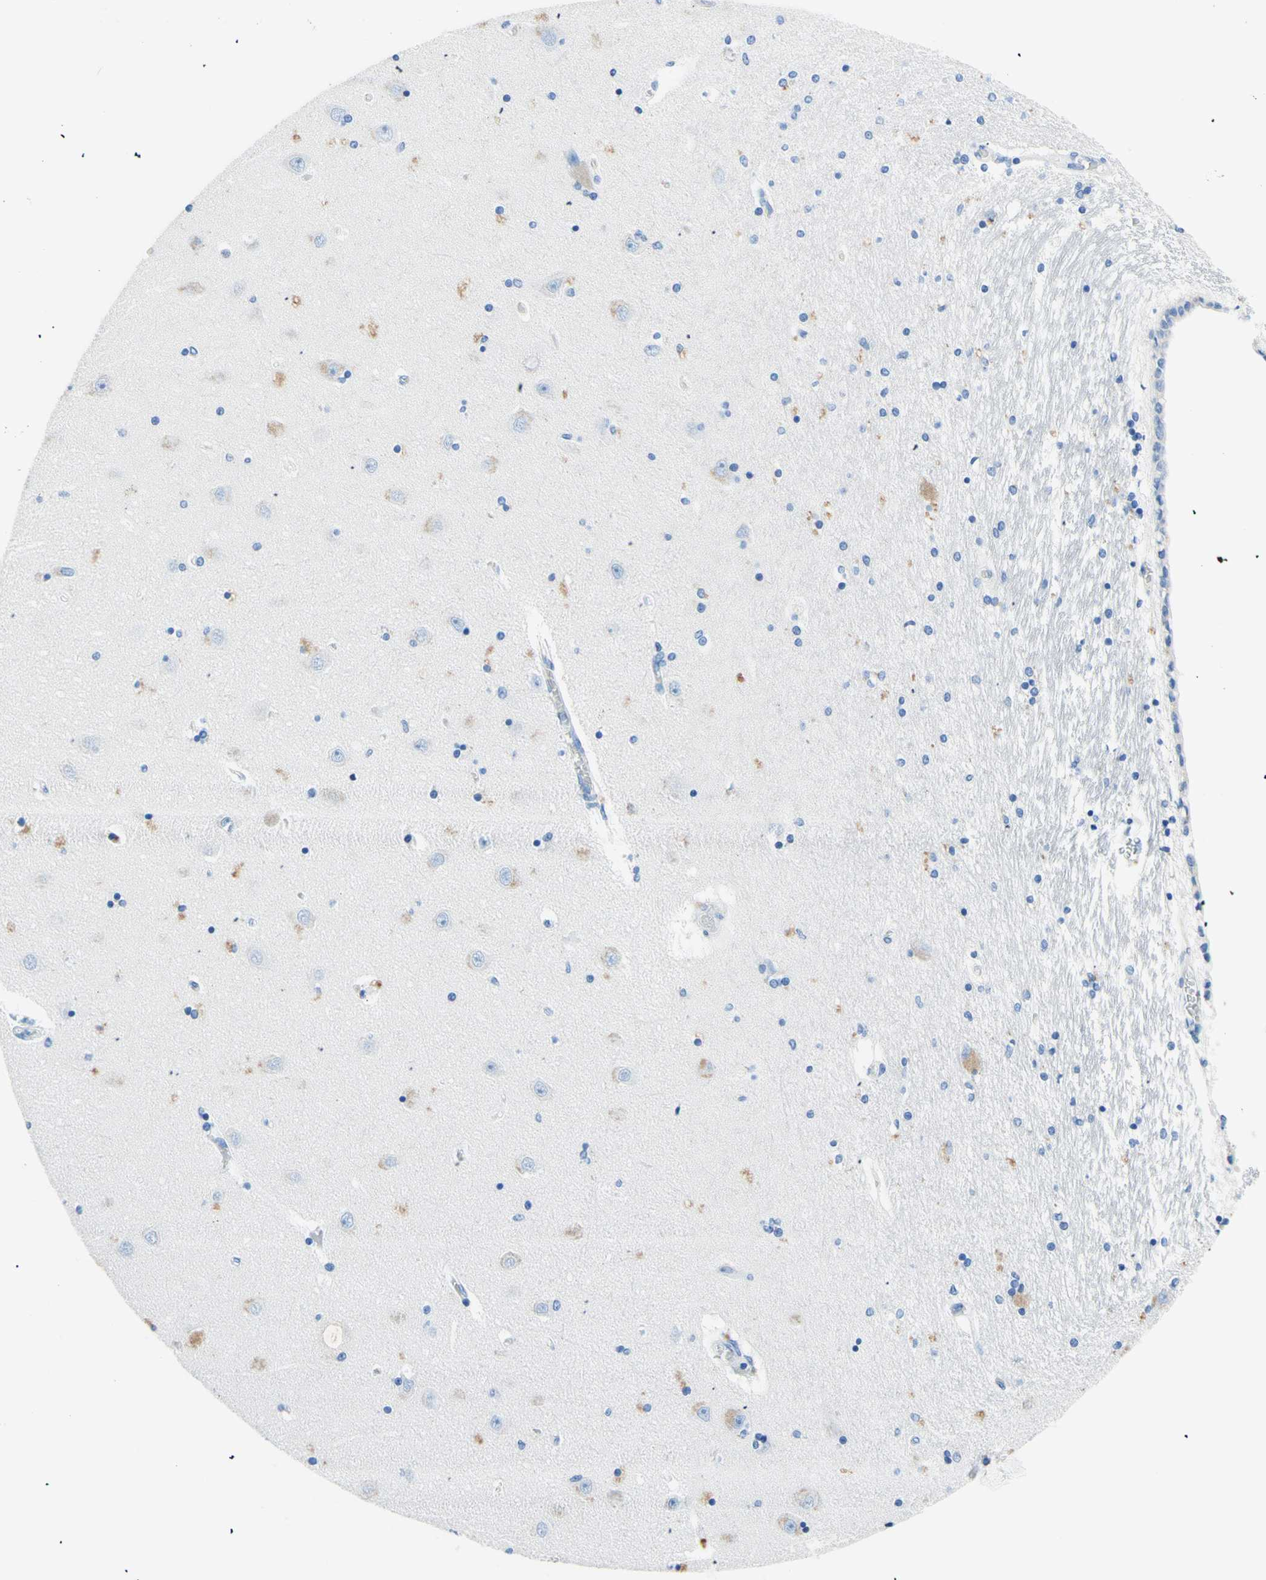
{"staining": {"intensity": "negative", "quantity": "none", "location": "none"}, "tissue": "hippocampus", "cell_type": "Glial cells", "image_type": "normal", "snomed": [{"axis": "morphology", "description": "Normal tissue, NOS"}, {"axis": "topography", "description": "Hippocampus"}], "caption": "High magnification brightfield microscopy of unremarkable hippocampus stained with DAB (brown) and counterstained with hematoxylin (blue): glial cells show no significant positivity. The staining is performed using DAB brown chromogen with nuclei counter-stained in using hematoxylin.", "gene": "MYH2", "patient": {"sex": "female", "age": 54}}